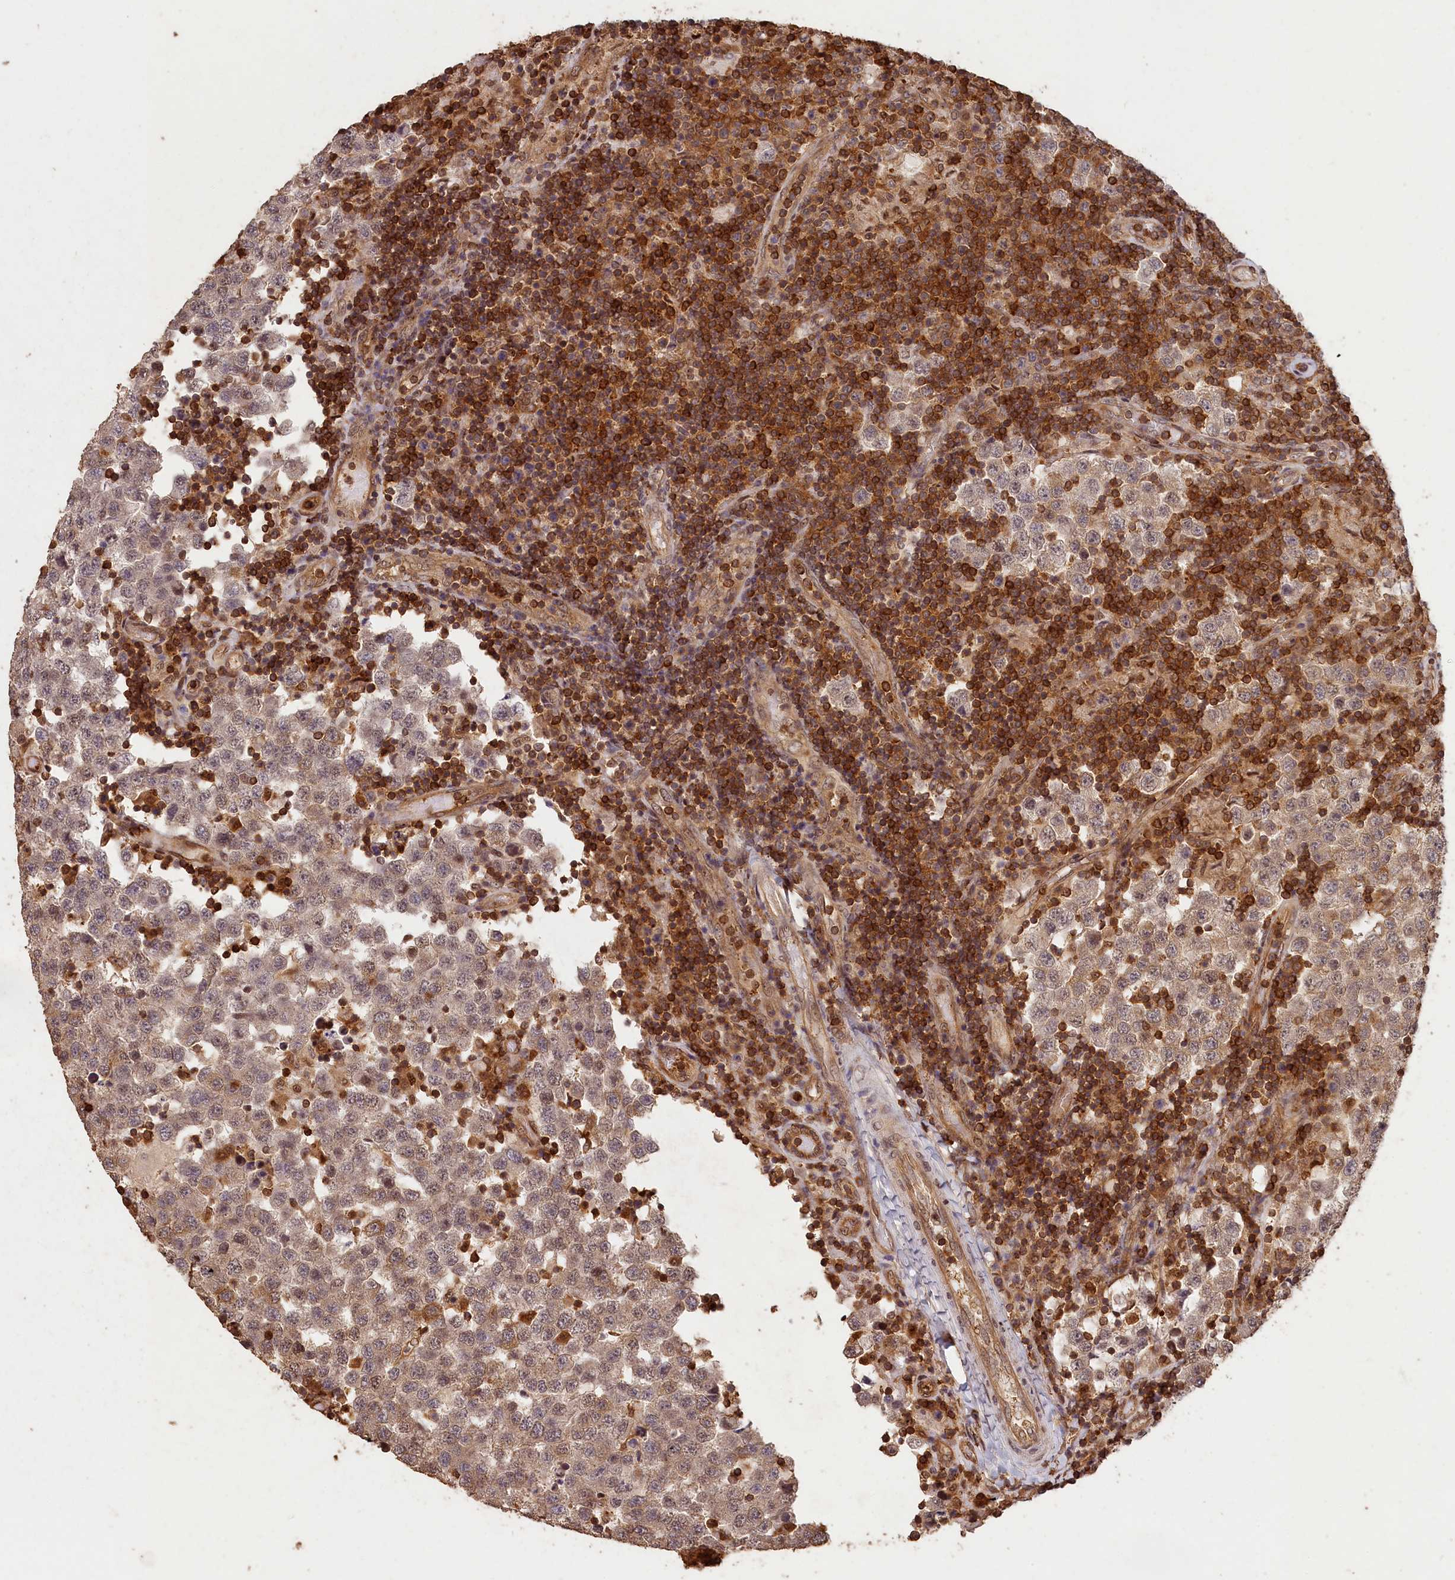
{"staining": {"intensity": "moderate", "quantity": "25%-75%", "location": "cytoplasmic/membranous"}, "tissue": "testis cancer", "cell_type": "Tumor cells", "image_type": "cancer", "snomed": [{"axis": "morphology", "description": "Seminoma, NOS"}, {"axis": "topography", "description": "Testis"}], "caption": "The histopathology image shows staining of testis cancer (seminoma), revealing moderate cytoplasmic/membranous protein positivity (brown color) within tumor cells. The staining was performed using DAB to visualize the protein expression in brown, while the nuclei were stained in blue with hematoxylin (Magnification: 20x).", "gene": "MADD", "patient": {"sex": "male", "age": 34}}